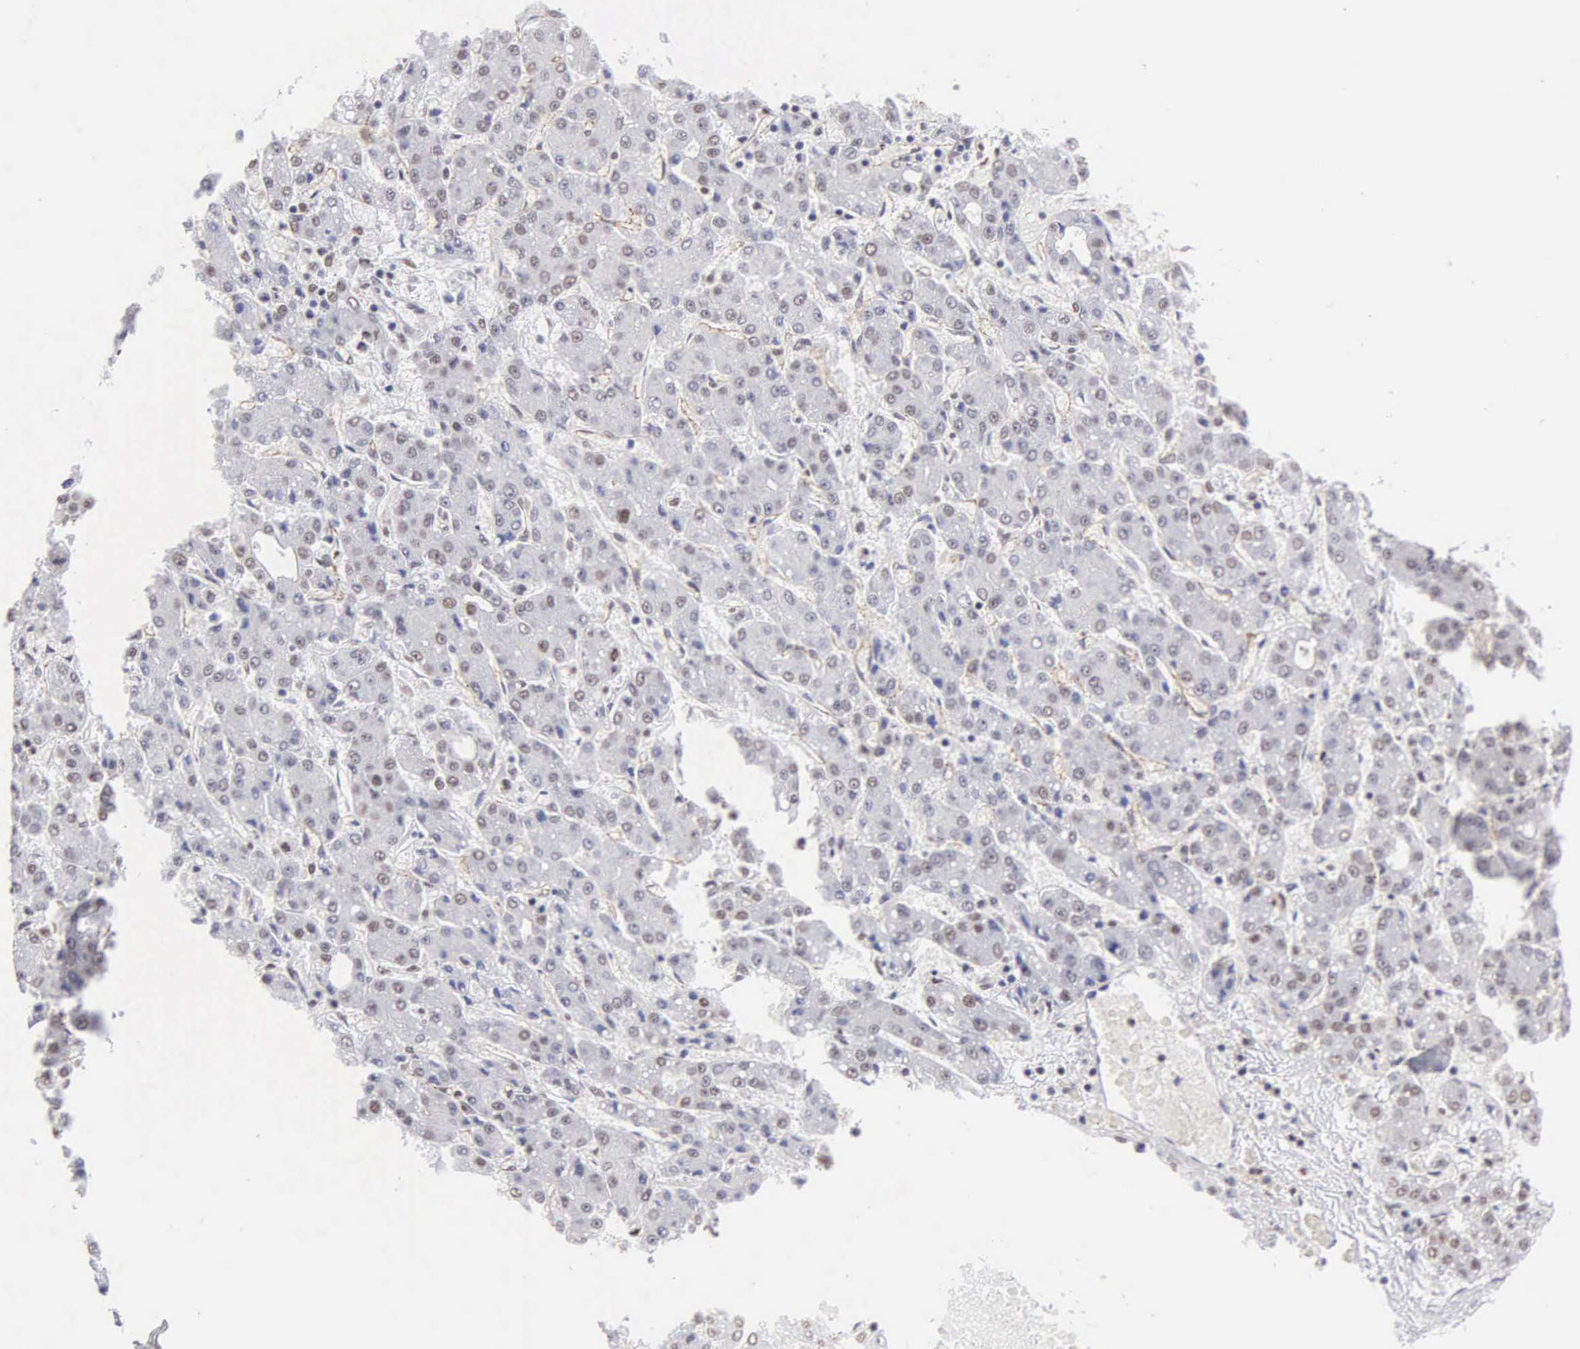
{"staining": {"intensity": "weak", "quantity": "<25%", "location": "nuclear"}, "tissue": "liver cancer", "cell_type": "Tumor cells", "image_type": "cancer", "snomed": [{"axis": "morphology", "description": "Carcinoma, Hepatocellular, NOS"}, {"axis": "topography", "description": "Liver"}], "caption": "Liver hepatocellular carcinoma stained for a protein using immunohistochemistry reveals no expression tumor cells.", "gene": "CCNG1", "patient": {"sex": "male", "age": 69}}